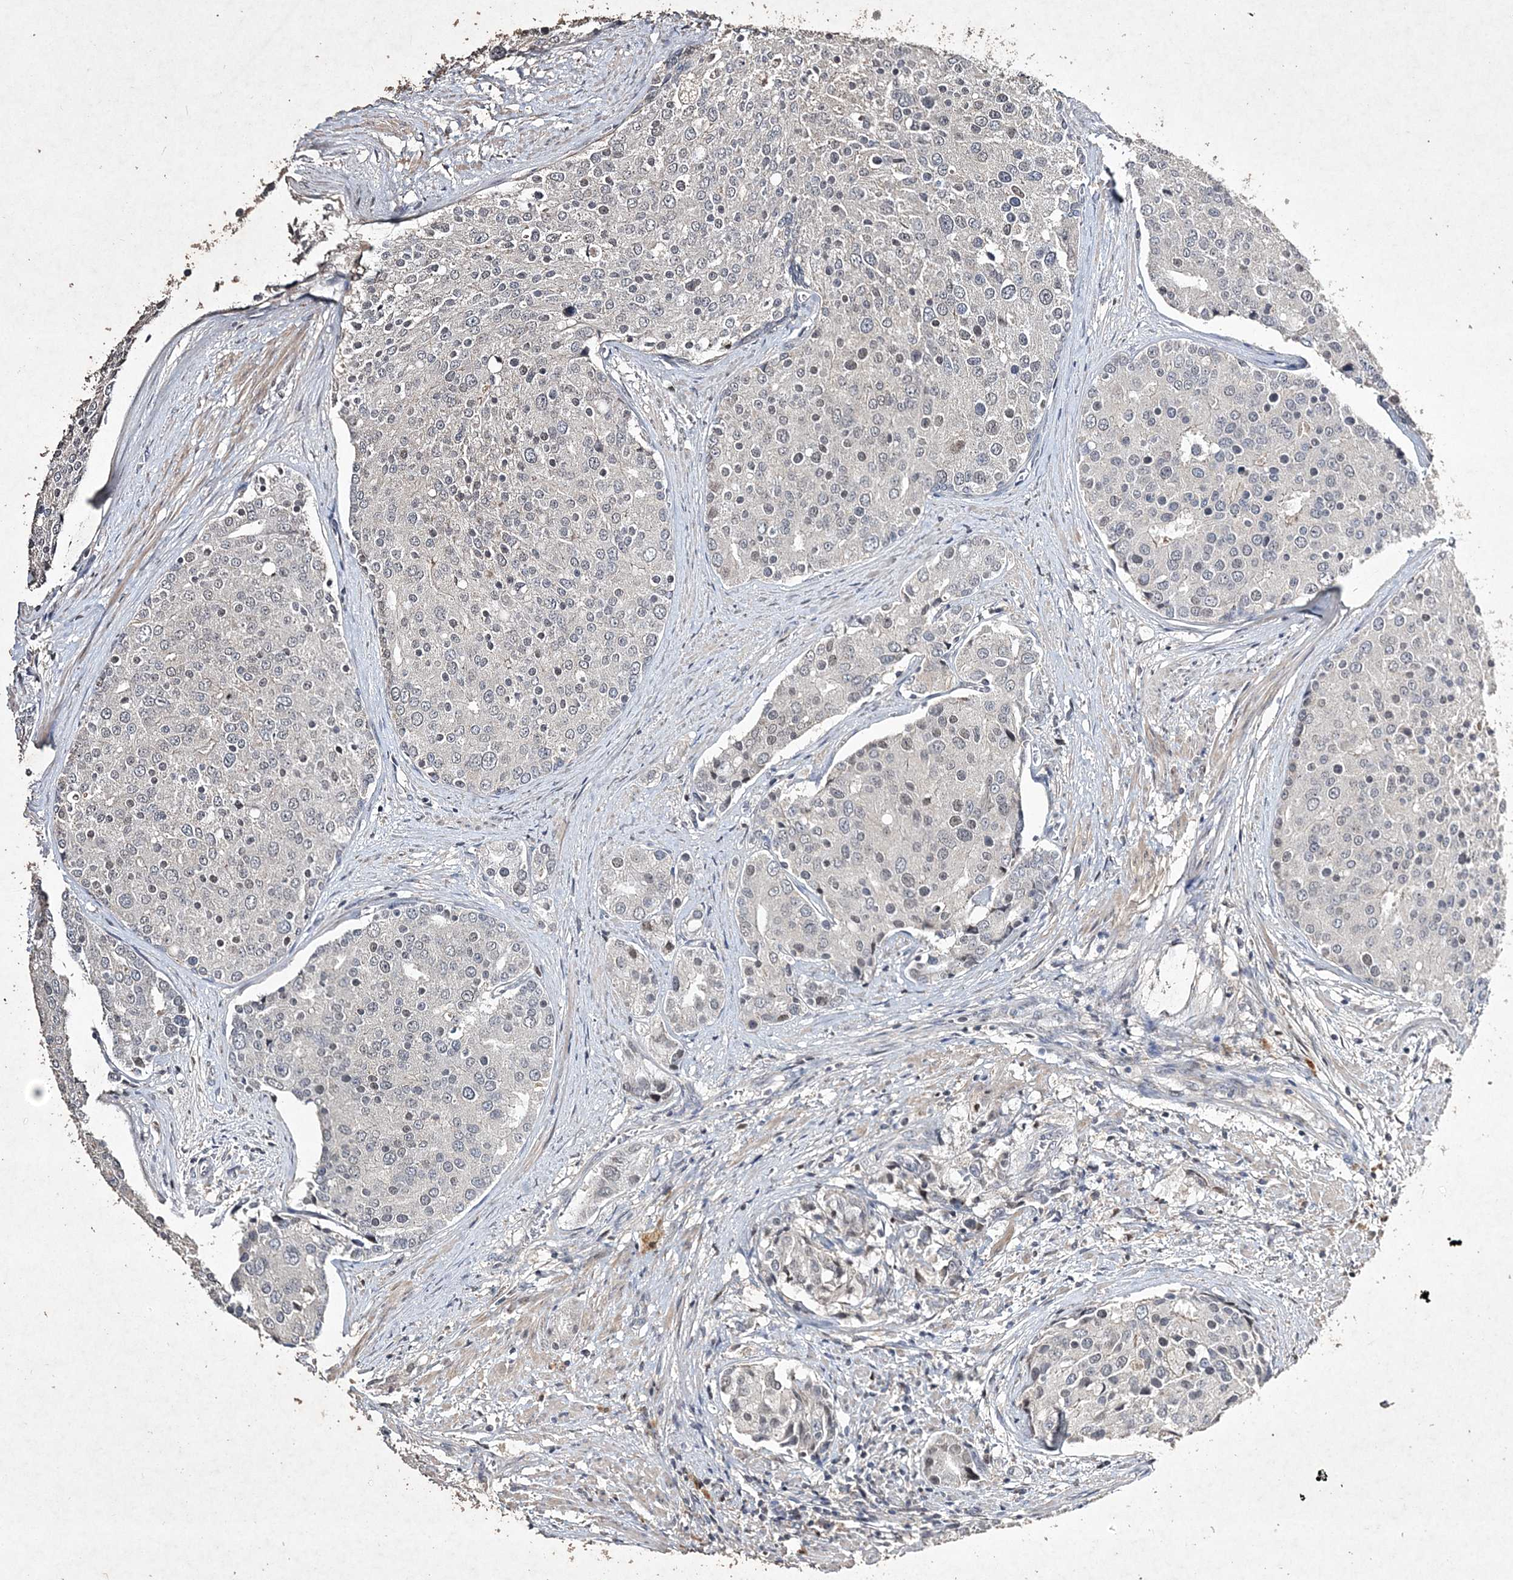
{"staining": {"intensity": "negative", "quantity": "none", "location": "none"}, "tissue": "prostate cancer", "cell_type": "Tumor cells", "image_type": "cancer", "snomed": [{"axis": "morphology", "description": "Adenocarcinoma, High grade"}, {"axis": "topography", "description": "Prostate"}], "caption": "This is an immunohistochemistry photomicrograph of prostate cancer (high-grade adenocarcinoma). There is no staining in tumor cells.", "gene": "C3orf38", "patient": {"sex": "male", "age": 50}}